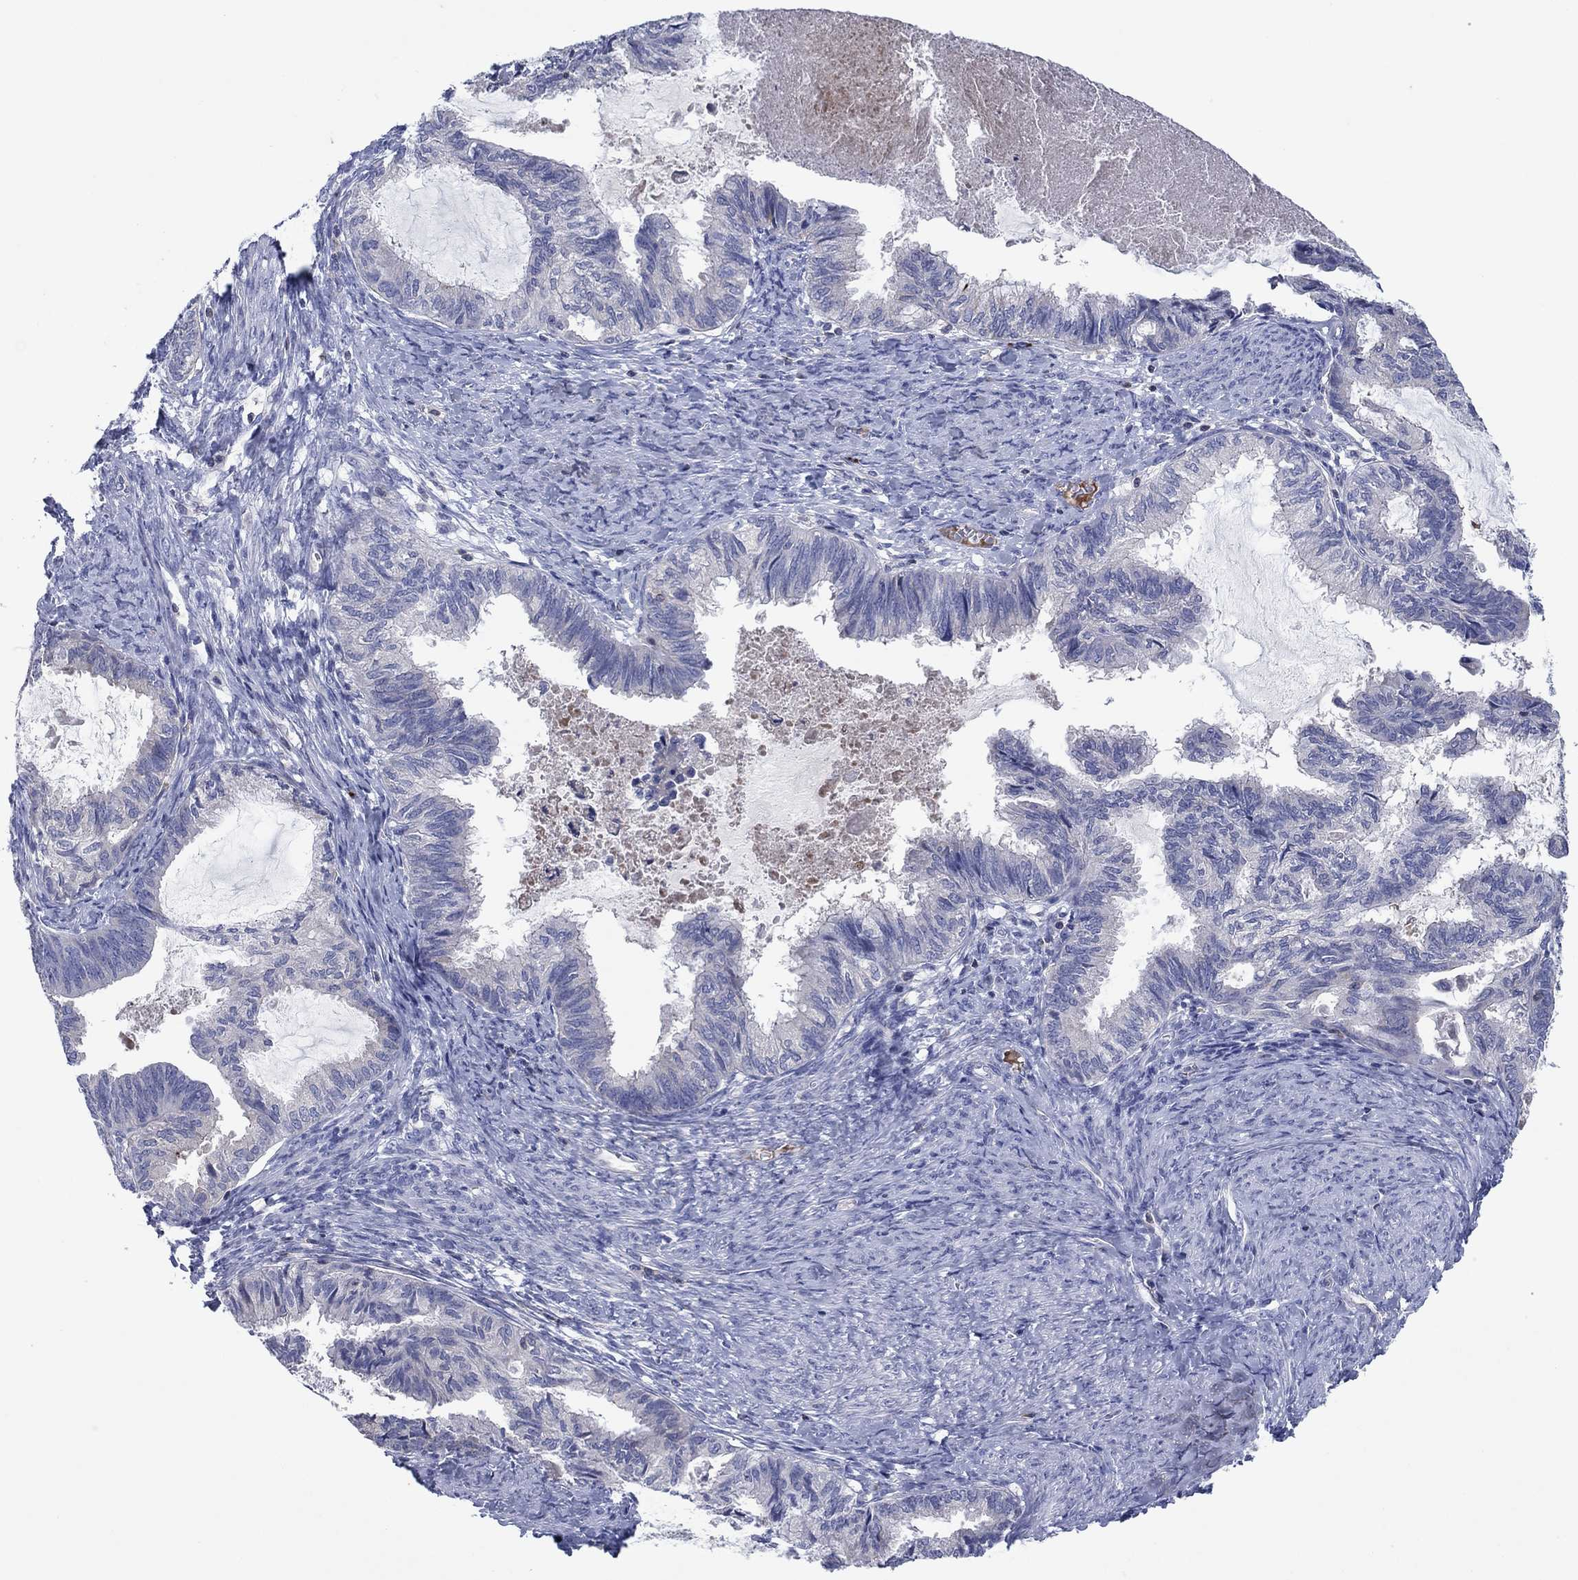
{"staining": {"intensity": "negative", "quantity": "none", "location": "none"}, "tissue": "endometrial cancer", "cell_type": "Tumor cells", "image_type": "cancer", "snomed": [{"axis": "morphology", "description": "Adenocarcinoma, NOS"}, {"axis": "topography", "description": "Endometrium"}], "caption": "Immunohistochemistry histopathology image of neoplastic tissue: endometrial cancer (adenocarcinoma) stained with DAB exhibits no significant protein expression in tumor cells.", "gene": "PVR", "patient": {"sex": "female", "age": 86}}